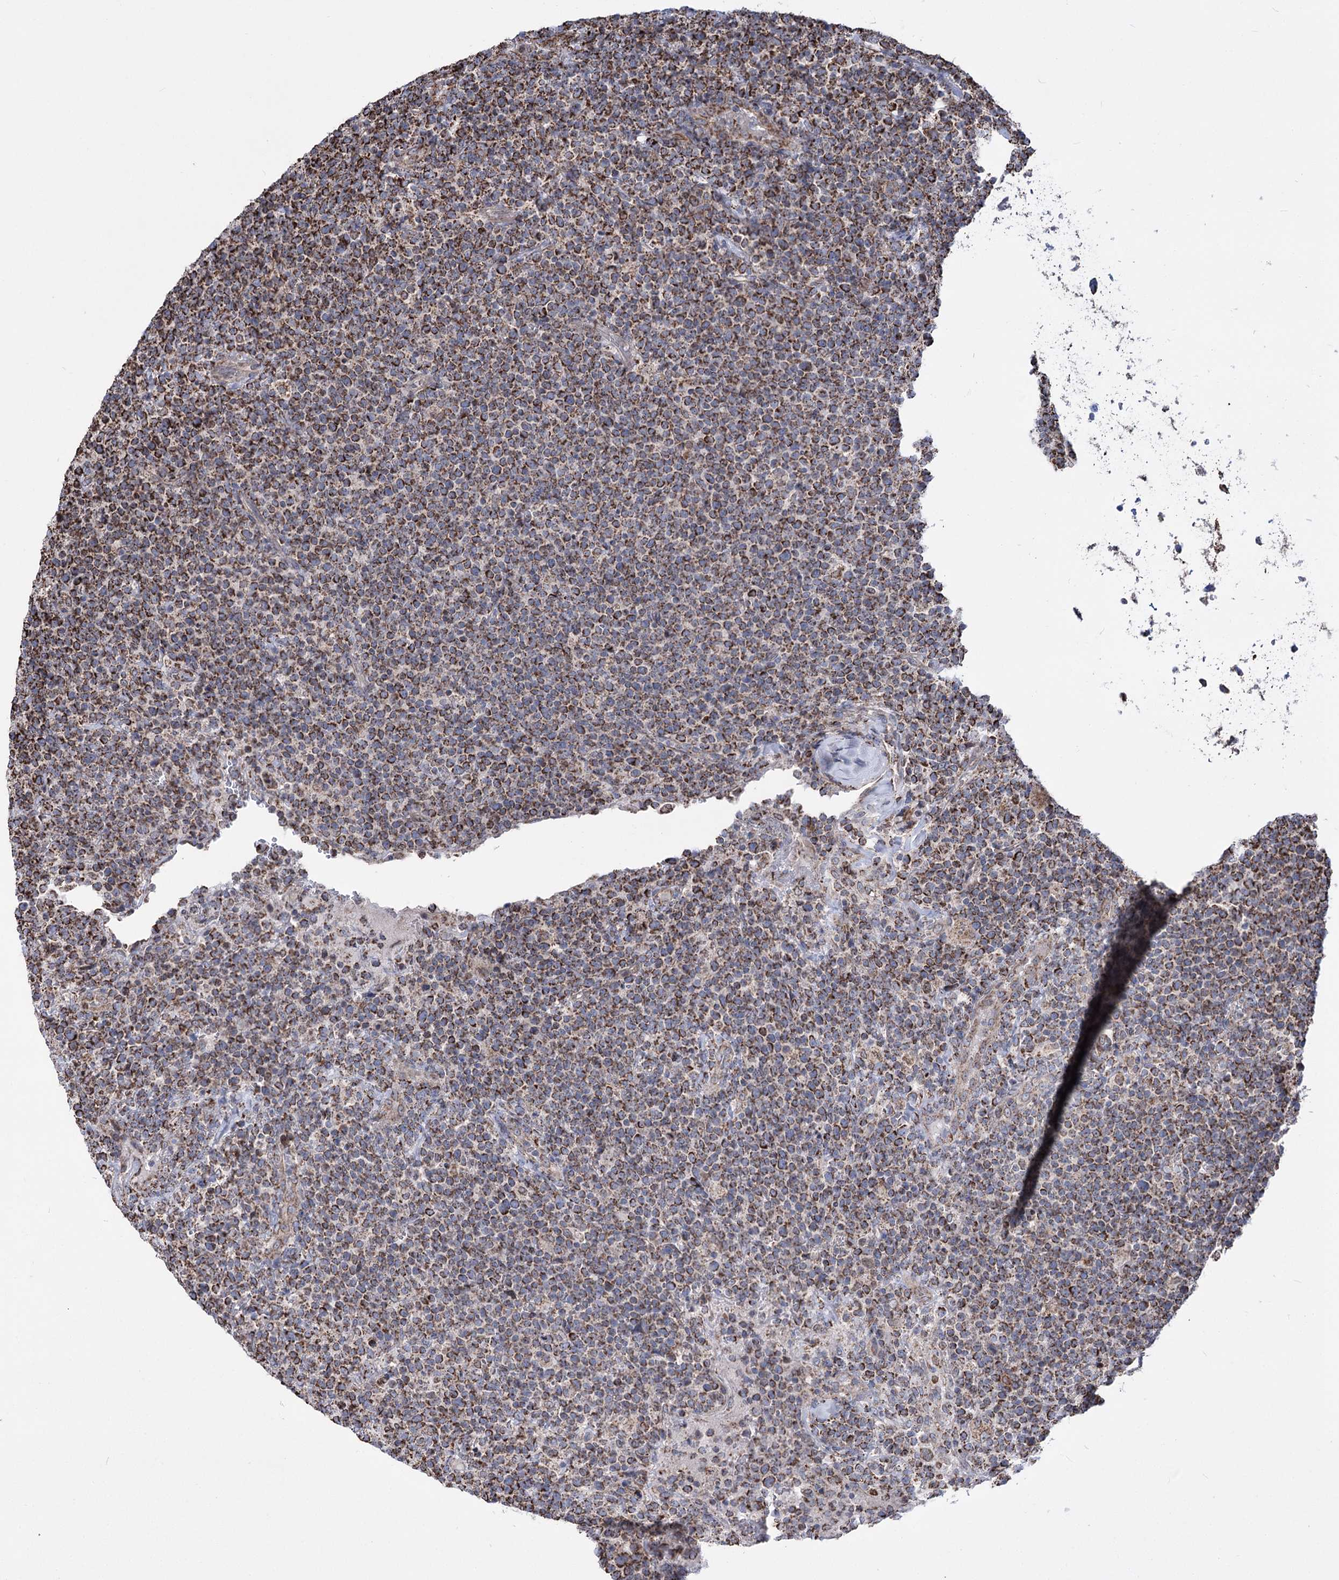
{"staining": {"intensity": "moderate", "quantity": ">75%", "location": "cytoplasmic/membranous"}, "tissue": "lymphoma", "cell_type": "Tumor cells", "image_type": "cancer", "snomed": [{"axis": "morphology", "description": "Malignant lymphoma, non-Hodgkin's type, High grade"}, {"axis": "topography", "description": "Lymph node"}], "caption": "There is medium levels of moderate cytoplasmic/membranous expression in tumor cells of malignant lymphoma, non-Hodgkin's type (high-grade), as demonstrated by immunohistochemical staining (brown color).", "gene": "CREB3L4", "patient": {"sex": "male", "age": 61}}